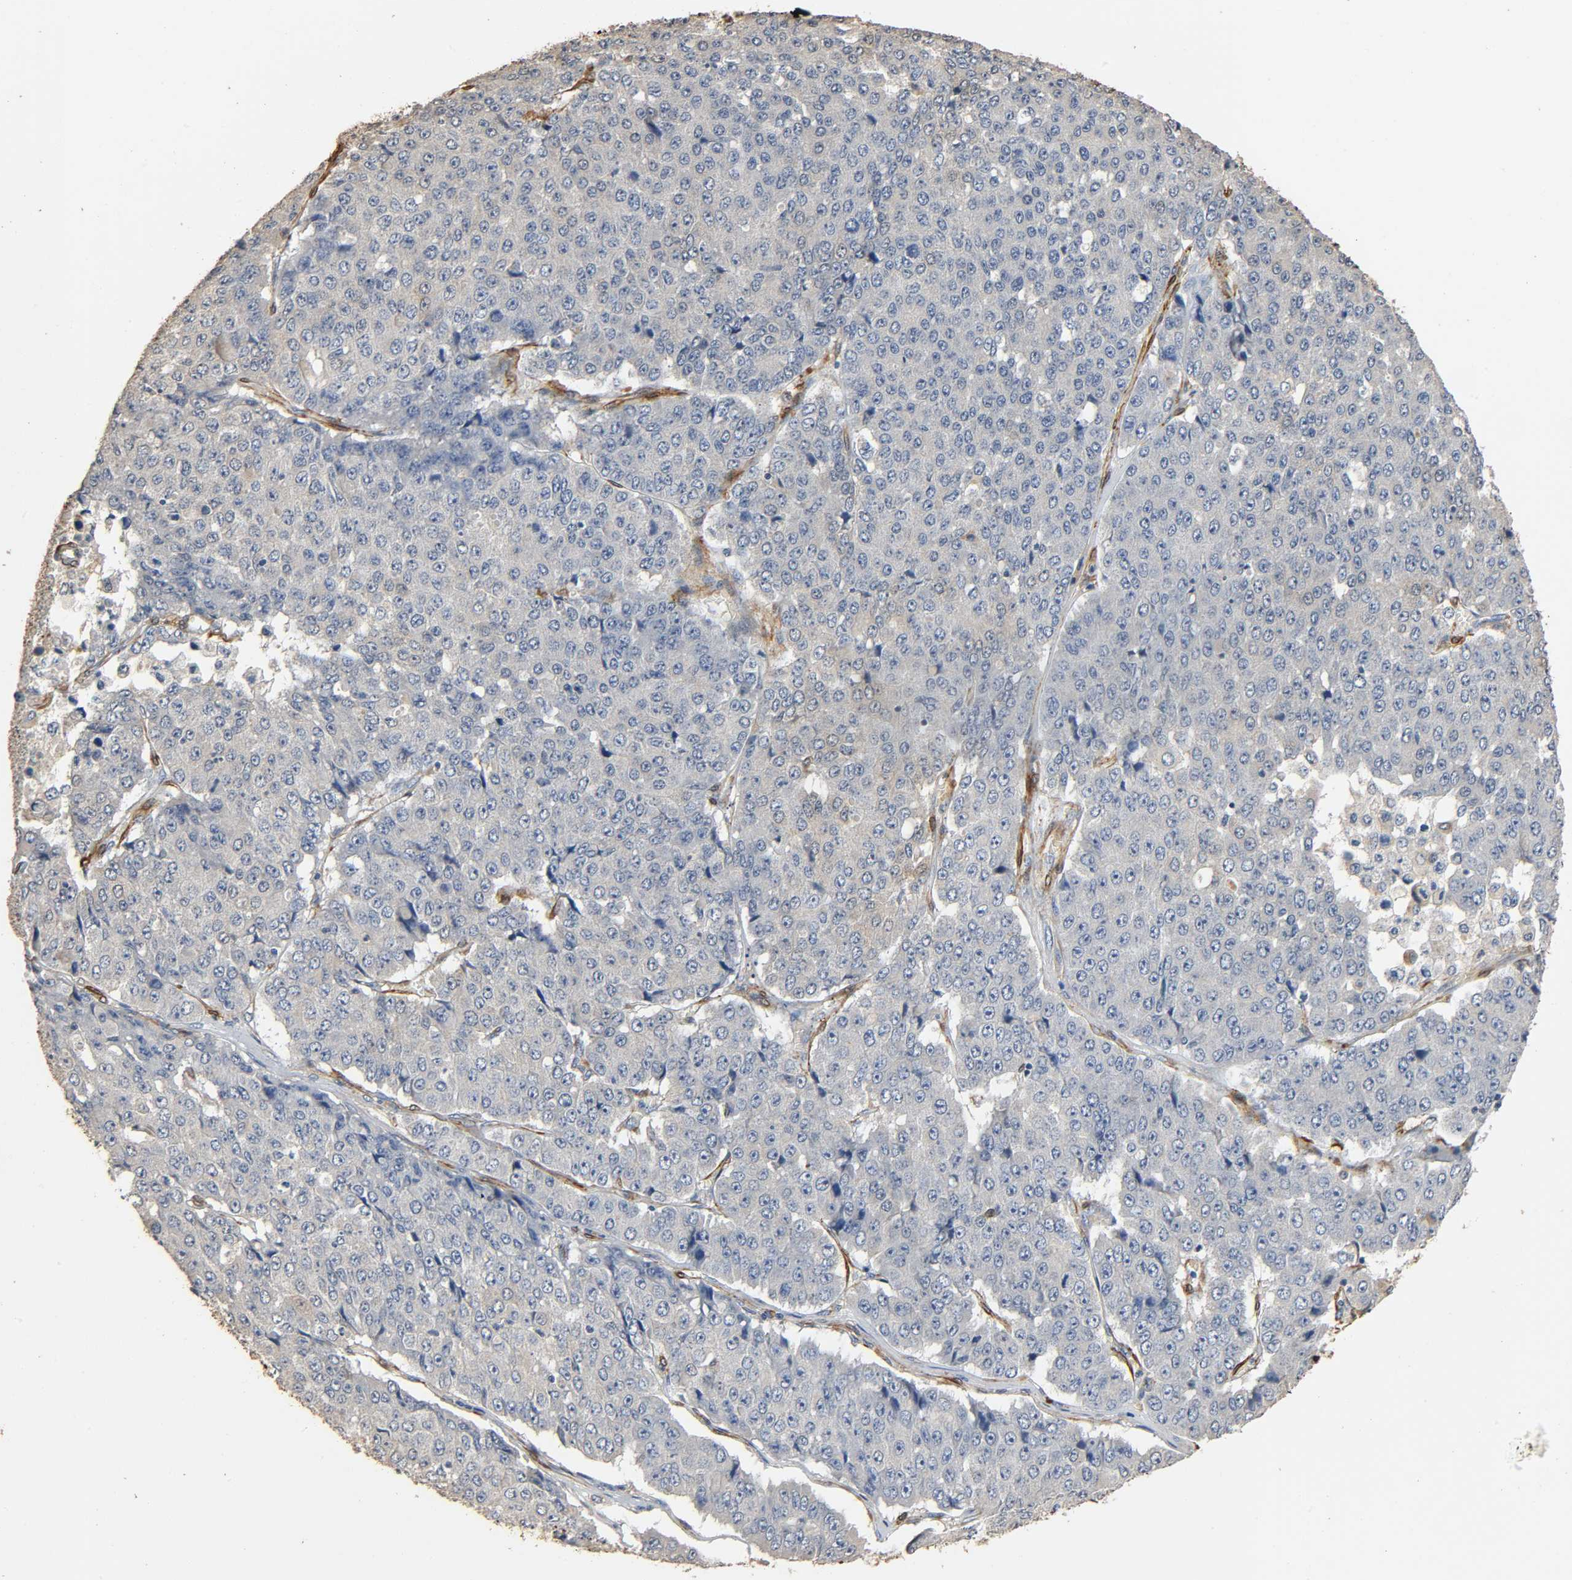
{"staining": {"intensity": "weak", "quantity": "25%-75%", "location": "cytoplasmic/membranous"}, "tissue": "pancreatic cancer", "cell_type": "Tumor cells", "image_type": "cancer", "snomed": [{"axis": "morphology", "description": "Adenocarcinoma, NOS"}, {"axis": "topography", "description": "Pancreas"}], "caption": "Tumor cells exhibit low levels of weak cytoplasmic/membranous staining in about 25%-75% of cells in pancreatic cancer (adenocarcinoma).", "gene": "GSTA3", "patient": {"sex": "male", "age": 50}}